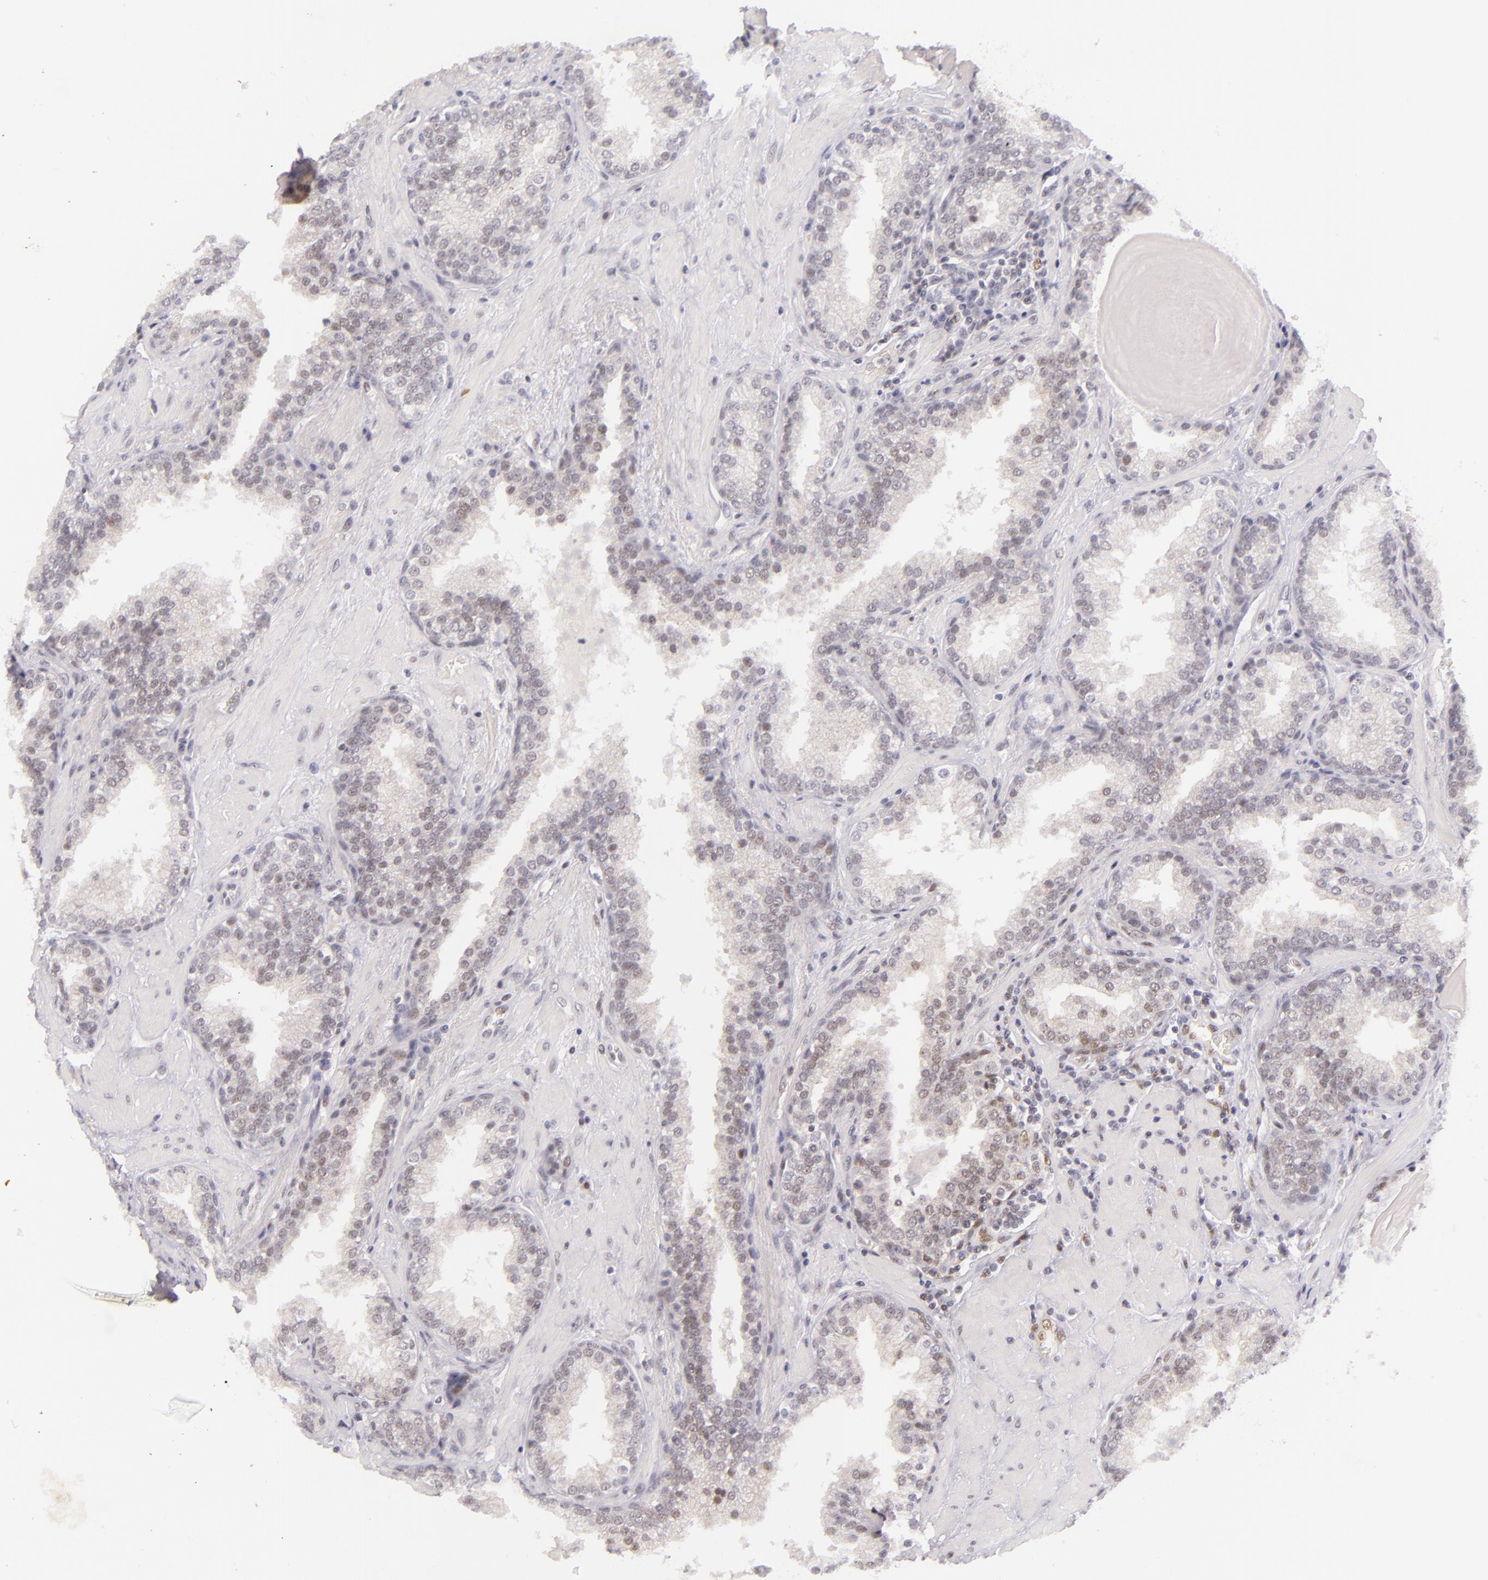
{"staining": {"intensity": "weak", "quantity": "<25%", "location": "cytoplasmic/membranous,nuclear"}, "tissue": "prostate", "cell_type": "Glandular cells", "image_type": "normal", "snomed": [{"axis": "morphology", "description": "Normal tissue, NOS"}, {"axis": "topography", "description": "Prostate"}], "caption": "This is an IHC photomicrograph of benign prostate. There is no expression in glandular cells.", "gene": "BCL3", "patient": {"sex": "male", "age": 51}}